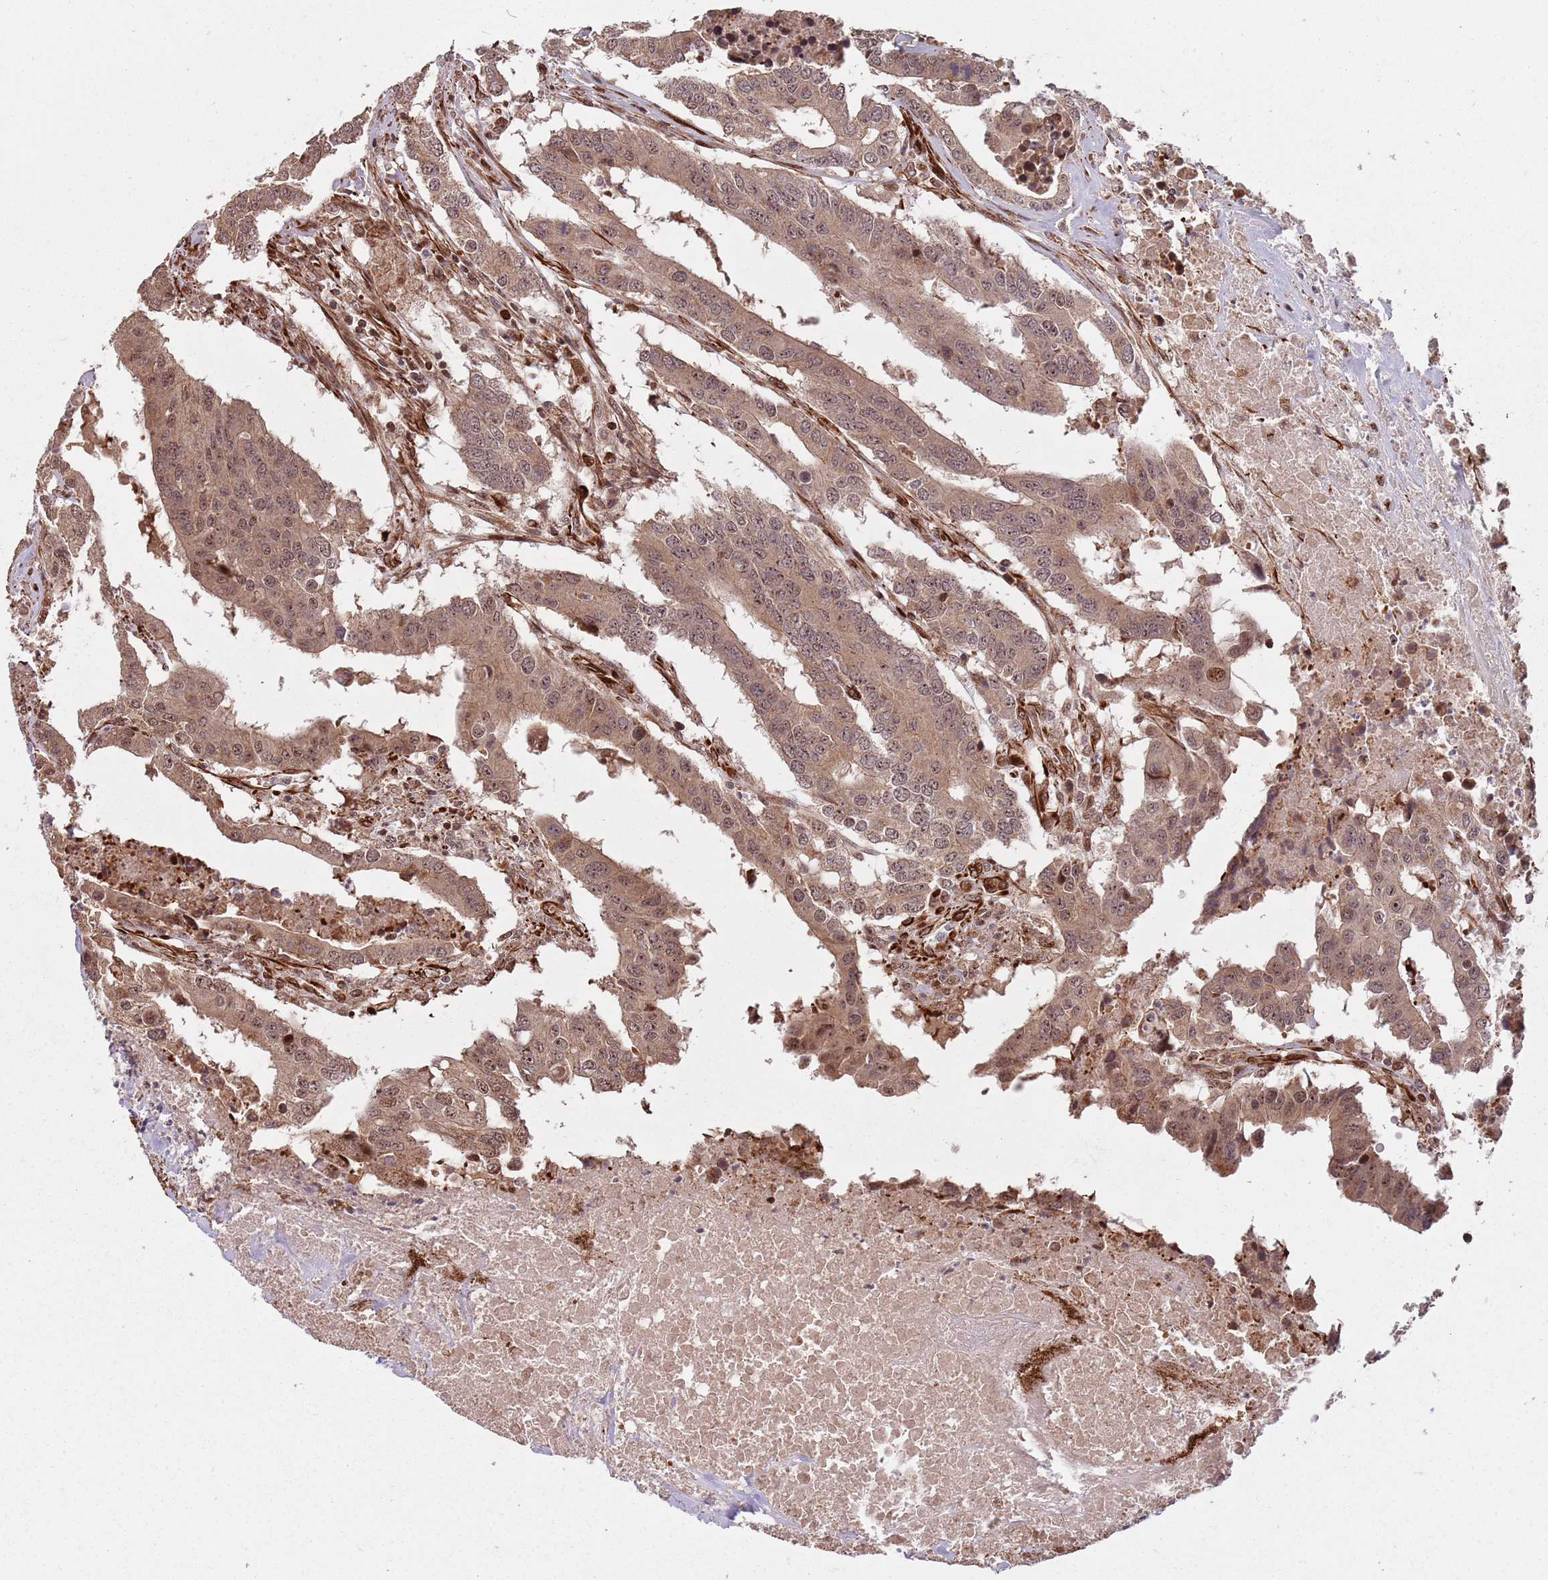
{"staining": {"intensity": "moderate", "quantity": ">75%", "location": "cytoplasmic/membranous,nuclear"}, "tissue": "colorectal cancer", "cell_type": "Tumor cells", "image_type": "cancer", "snomed": [{"axis": "morphology", "description": "Adenocarcinoma, NOS"}, {"axis": "topography", "description": "Colon"}], "caption": "A medium amount of moderate cytoplasmic/membranous and nuclear positivity is seen in about >75% of tumor cells in adenocarcinoma (colorectal) tissue.", "gene": "ADAMTS3", "patient": {"sex": "male", "age": 77}}